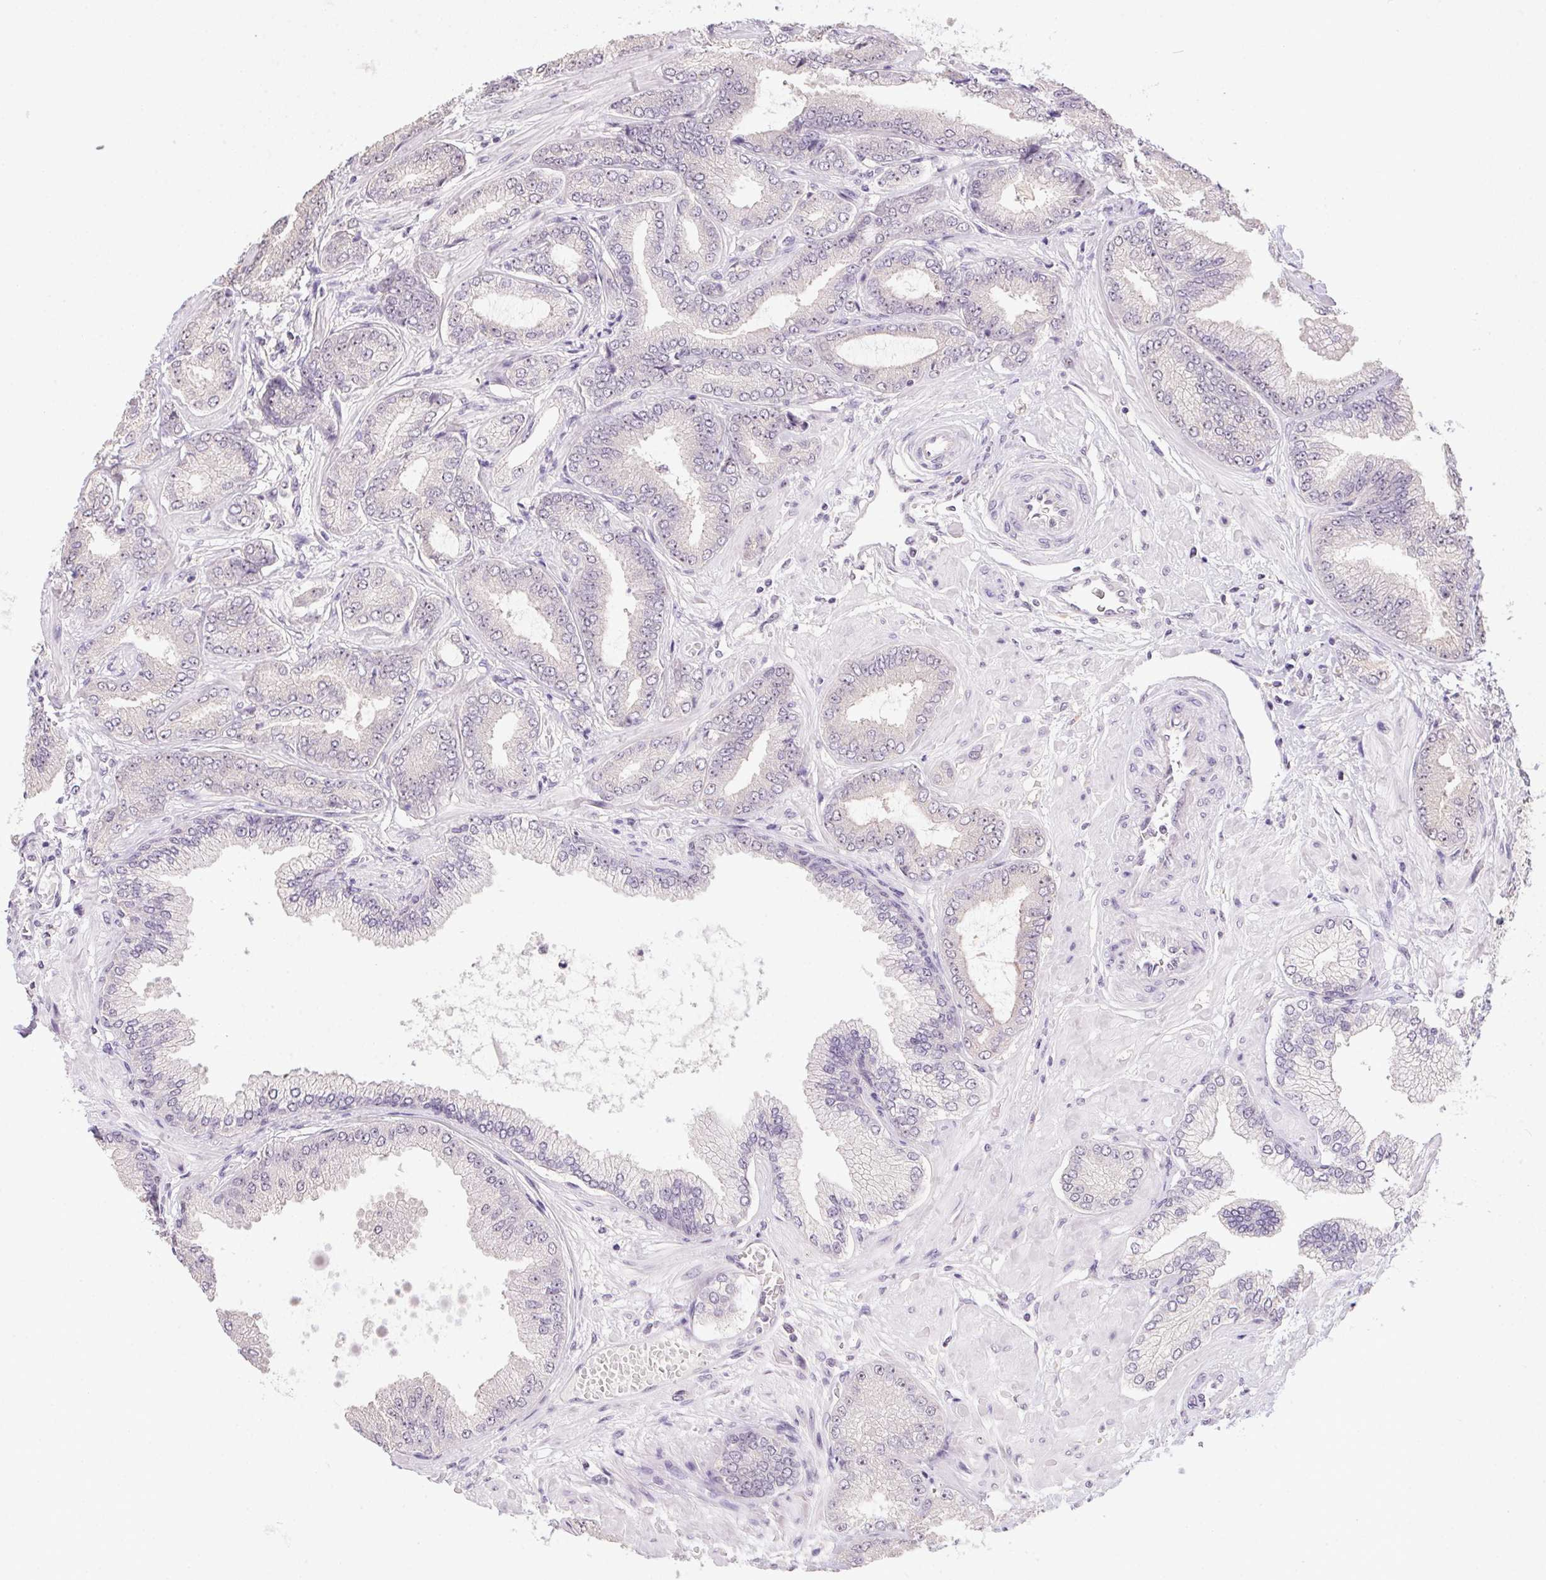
{"staining": {"intensity": "negative", "quantity": "none", "location": "none"}, "tissue": "prostate cancer", "cell_type": "Tumor cells", "image_type": "cancer", "snomed": [{"axis": "morphology", "description": "Adenocarcinoma, Low grade"}, {"axis": "topography", "description": "Prostate"}], "caption": "Tumor cells show no significant protein positivity in prostate cancer (low-grade adenocarcinoma).", "gene": "BATF2", "patient": {"sex": "male", "age": 55}}